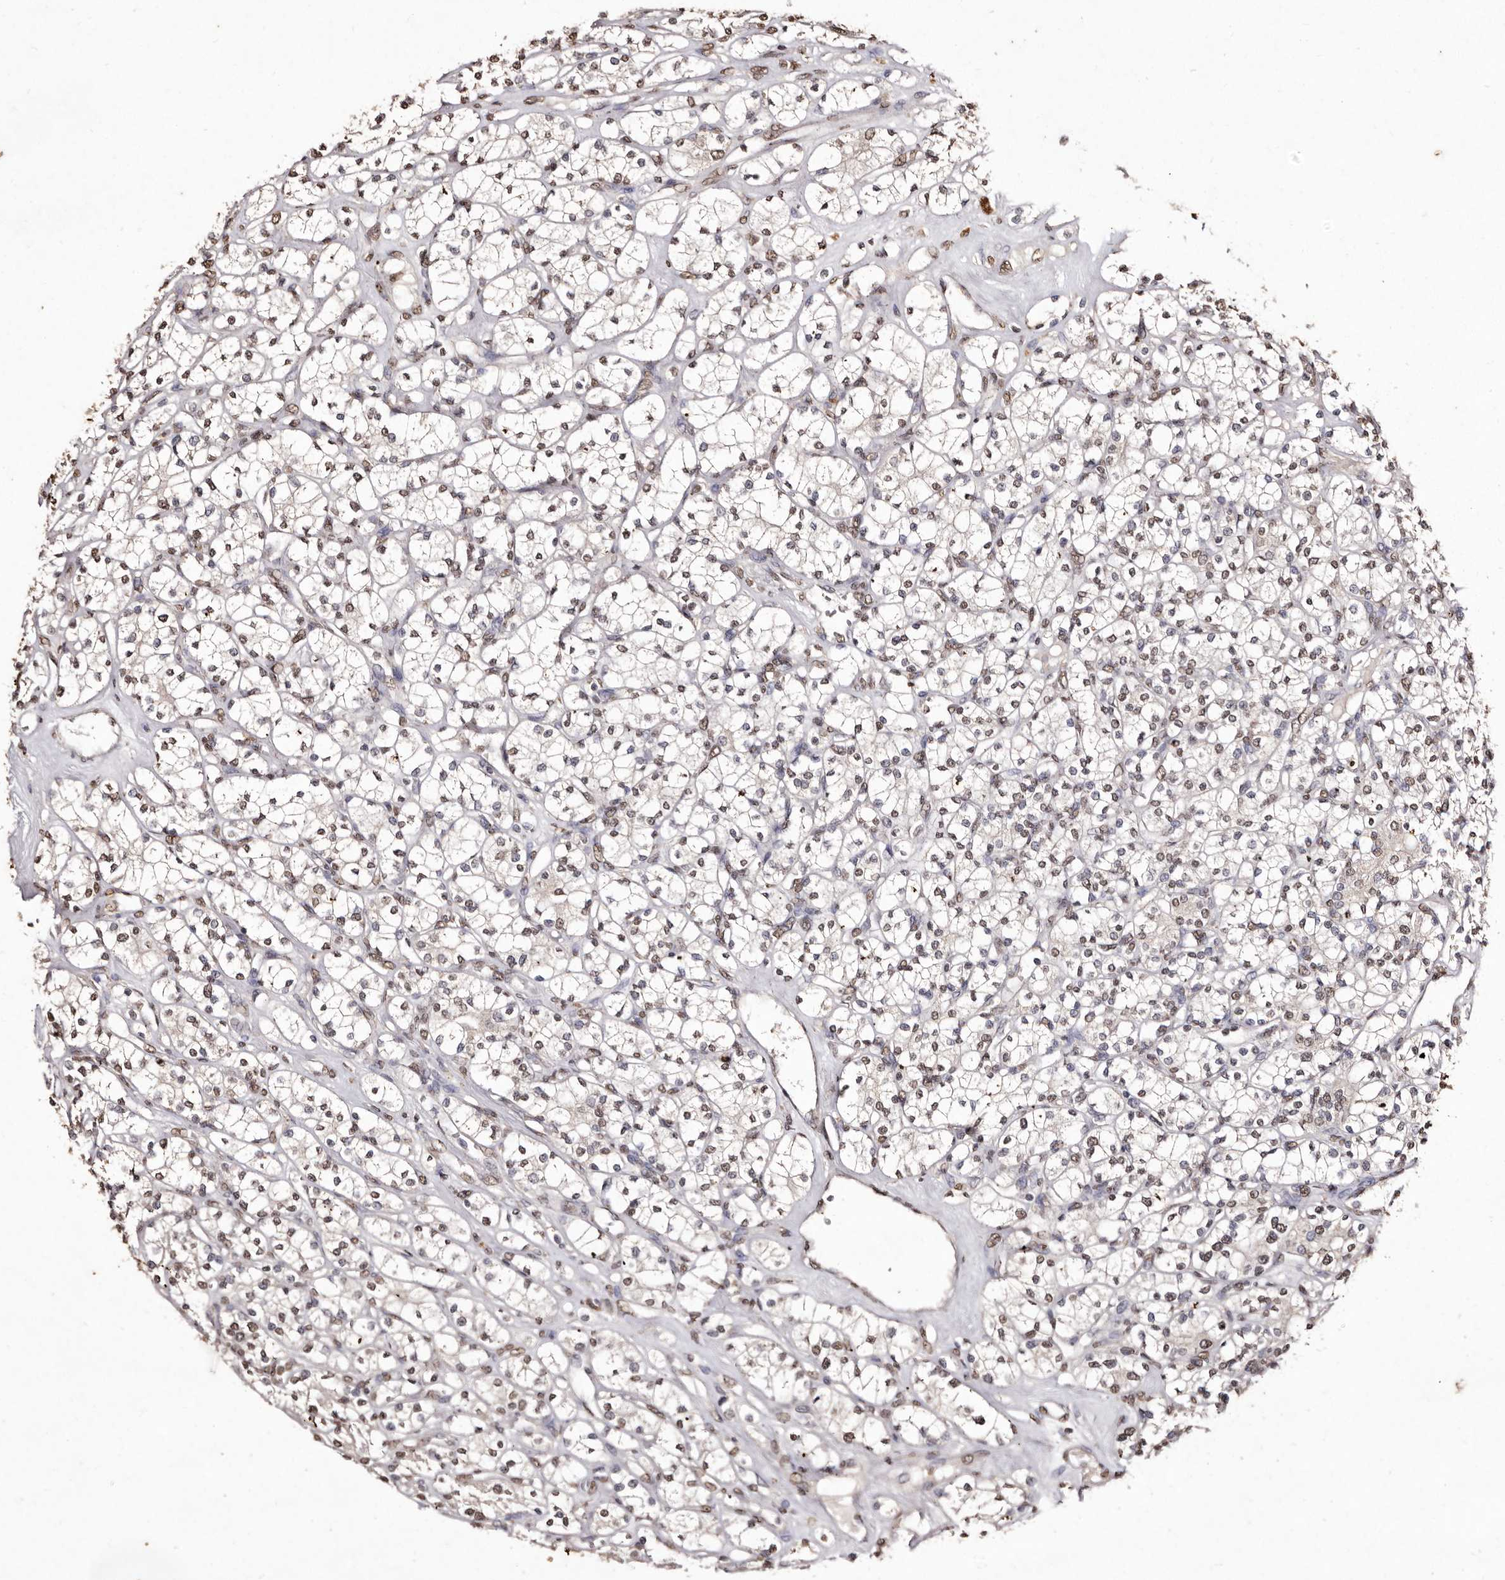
{"staining": {"intensity": "moderate", "quantity": ">75%", "location": "nuclear"}, "tissue": "renal cancer", "cell_type": "Tumor cells", "image_type": "cancer", "snomed": [{"axis": "morphology", "description": "Adenocarcinoma, NOS"}, {"axis": "topography", "description": "Kidney"}], "caption": "Immunohistochemistry (IHC) photomicrograph of neoplastic tissue: renal adenocarcinoma stained using immunohistochemistry (IHC) shows medium levels of moderate protein expression localized specifically in the nuclear of tumor cells, appearing as a nuclear brown color.", "gene": "ERBB4", "patient": {"sex": "male", "age": 77}}